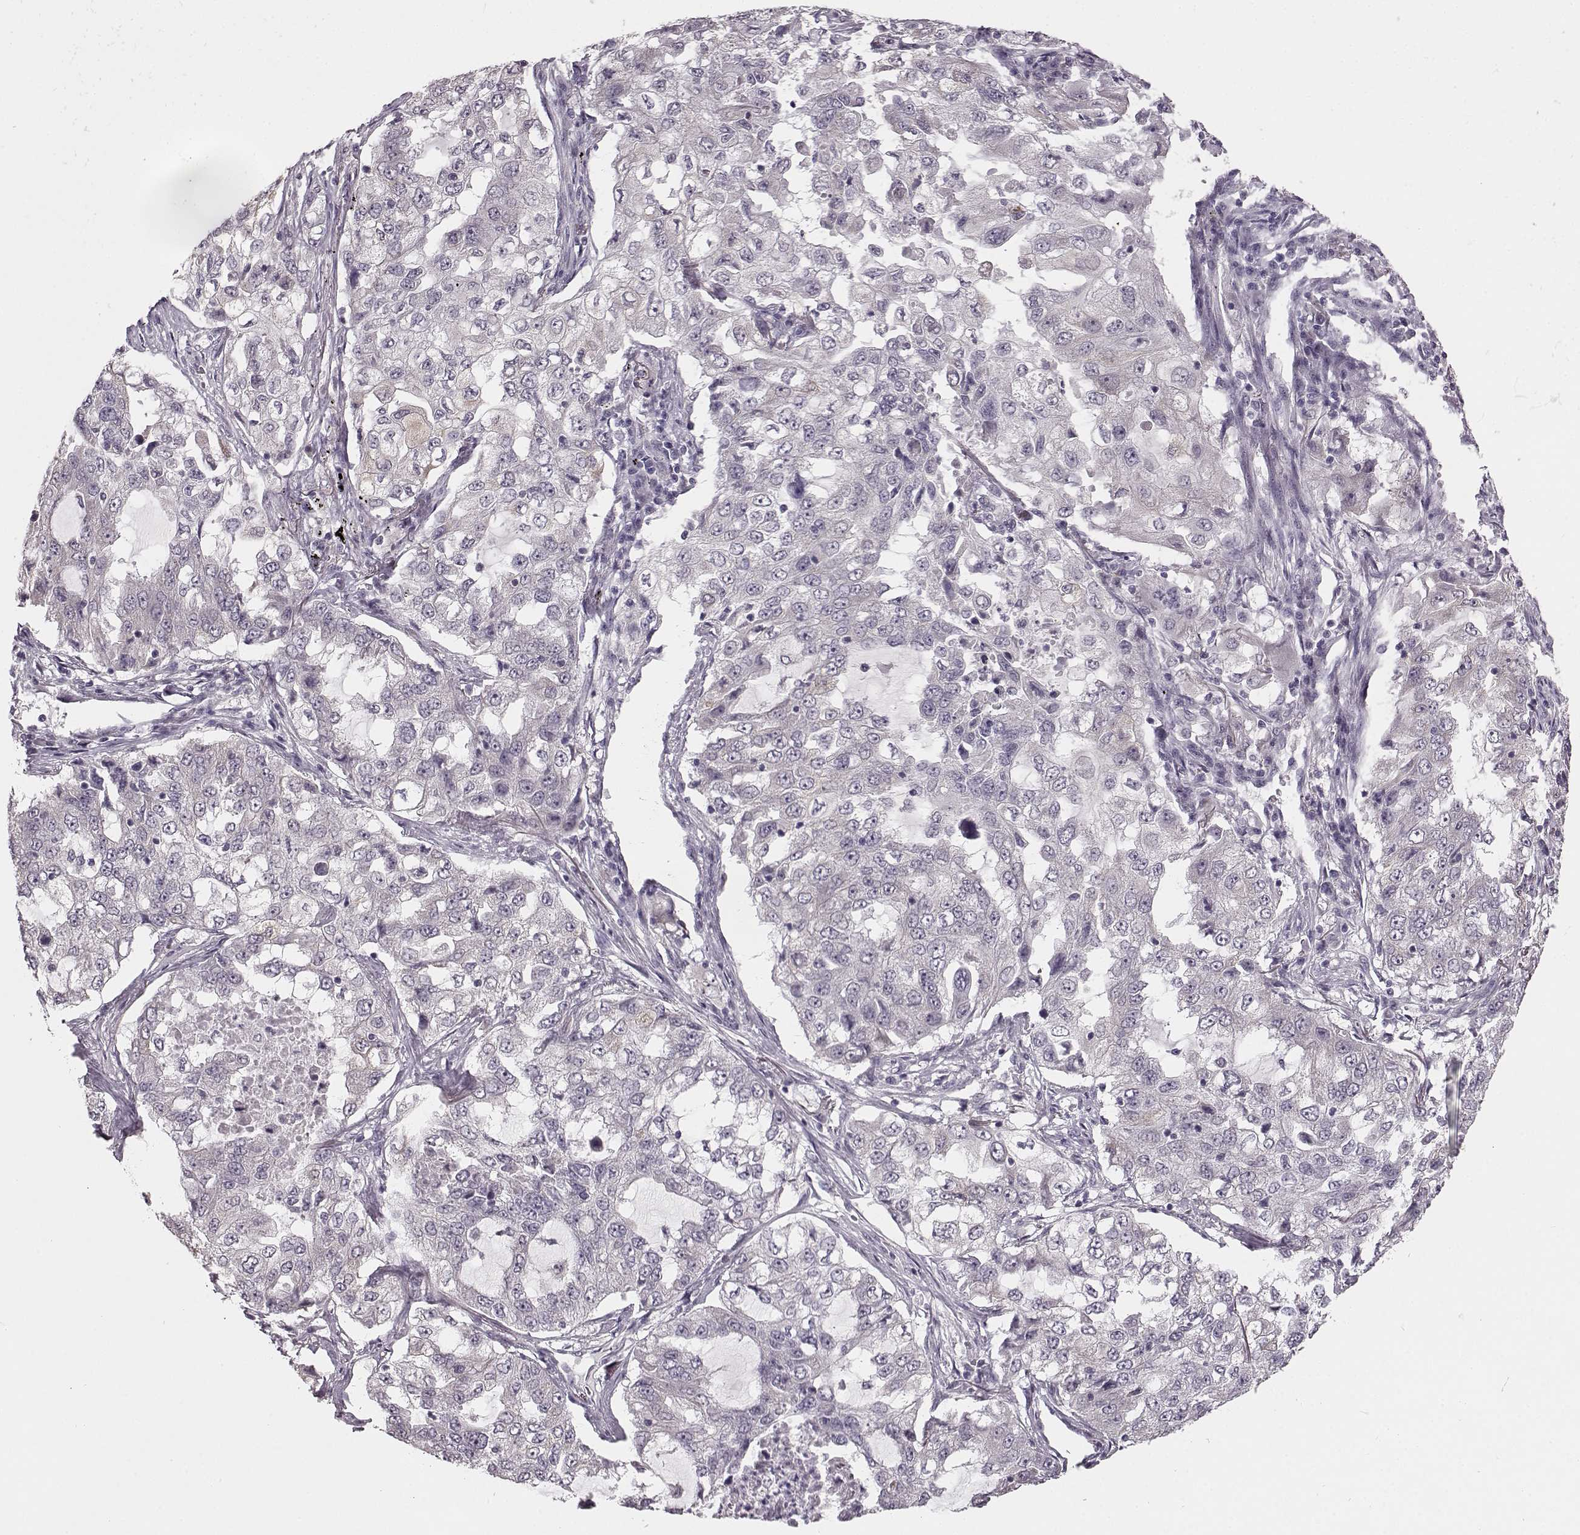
{"staining": {"intensity": "negative", "quantity": "none", "location": "none"}, "tissue": "lung cancer", "cell_type": "Tumor cells", "image_type": "cancer", "snomed": [{"axis": "morphology", "description": "Adenocarcinoma, NOS"}, {"axis": "topography", "description": "Lung"}], "caption": "IHC image of neoplastic tissue: lung cancer (adenocarcinoma) stained with DAB displays no significant protein positivity in tumor cells.", "gene": "MAP6D1", "patient": {"sex": "female", "age": 61}}